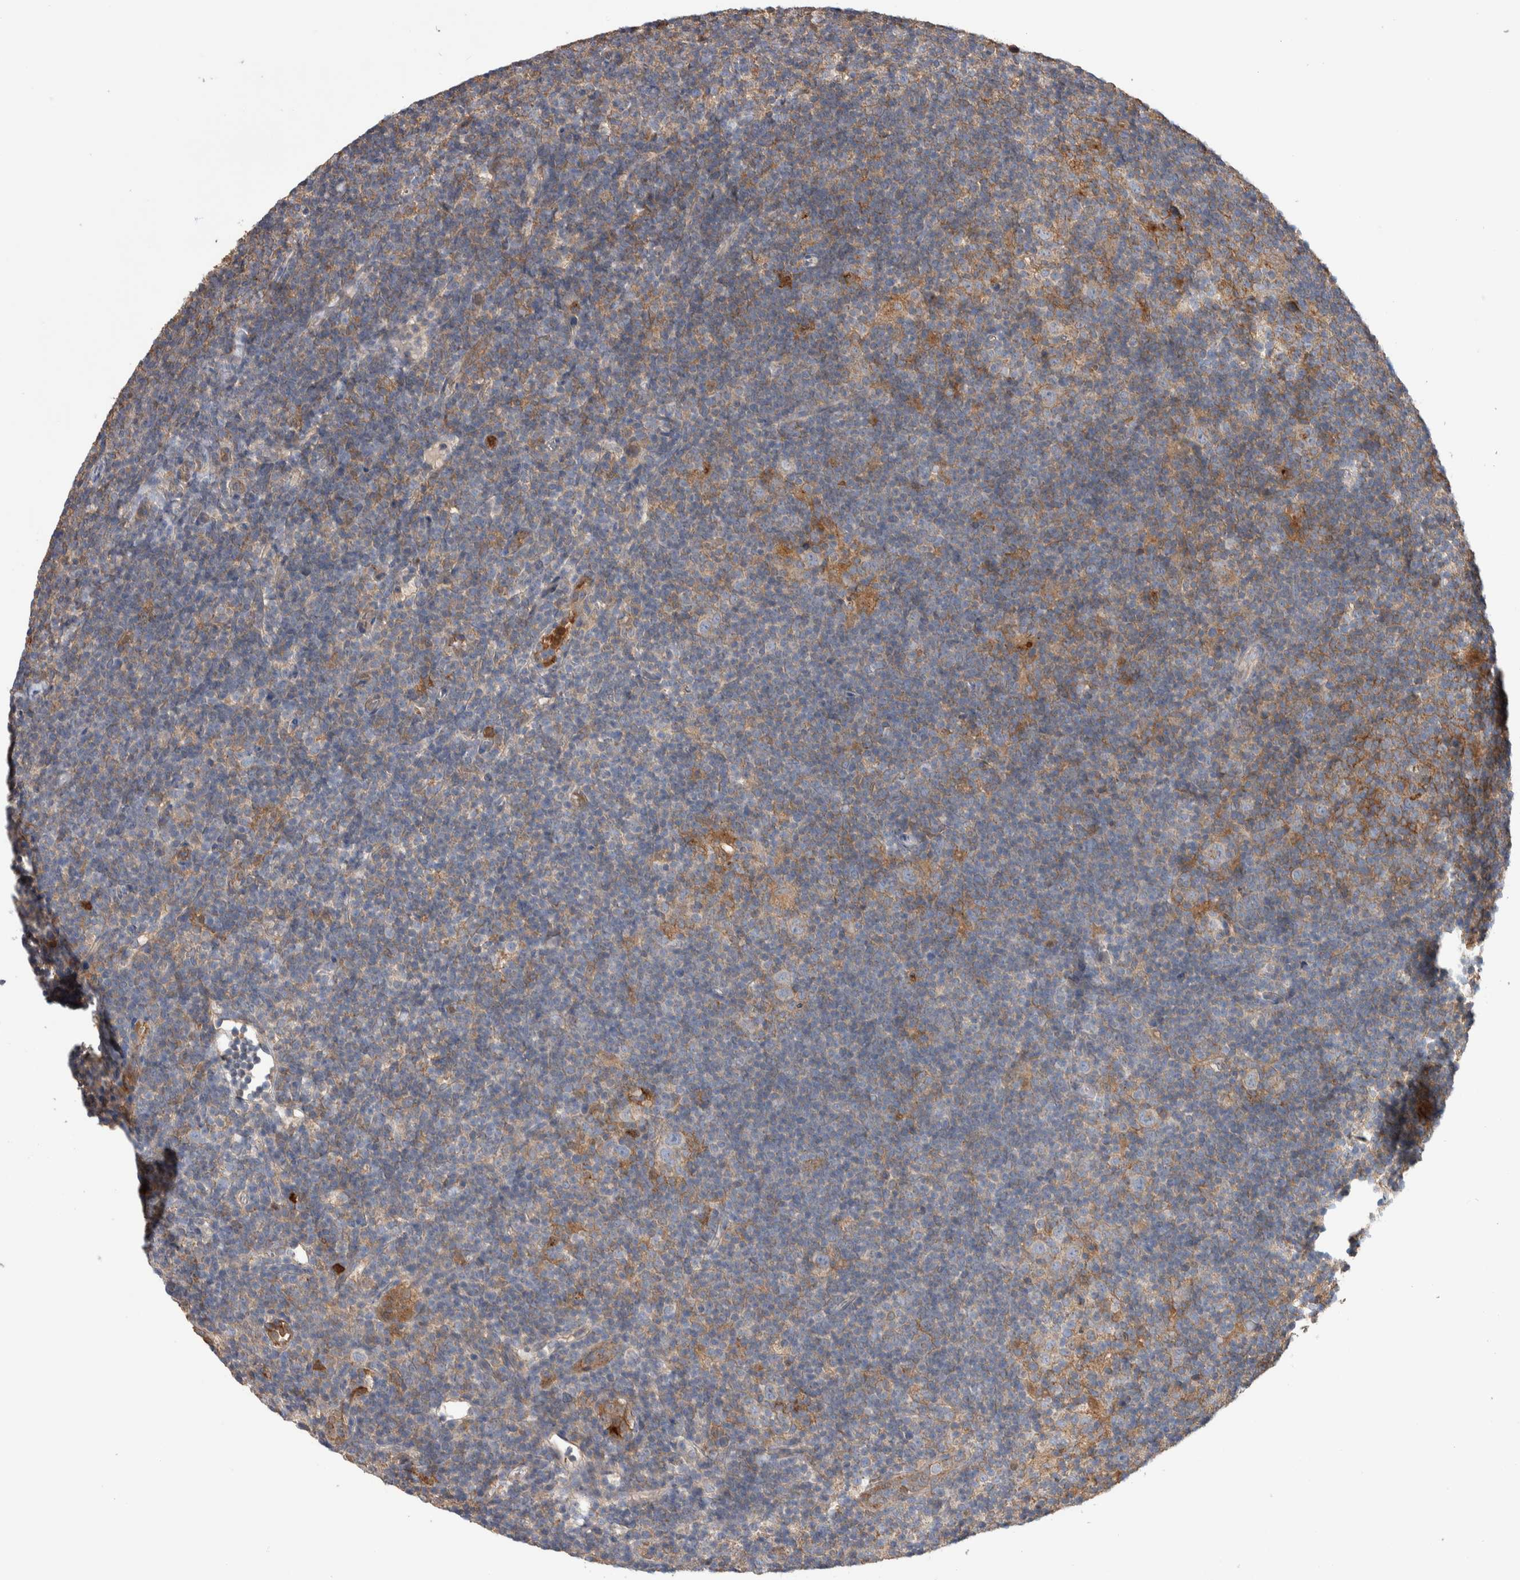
{"staining": {"intensity": "negative", "quantity": "none", "location": "none"}, "tissue": "lymphoma", "cell_type": "Tumor cells", "image_type": "cancer", "snomed": [{"axis": "morphology", "description": "Hodgkin's disease, NOS"}, {"axis": "topography", "description": "Lymph node"}], "caption": "Lymphoma was stained to show a protein in brown. There is no significant expression in tumor cells.", "gene": "SDCBP", "patient": {"sex": "female", "age": 57}}